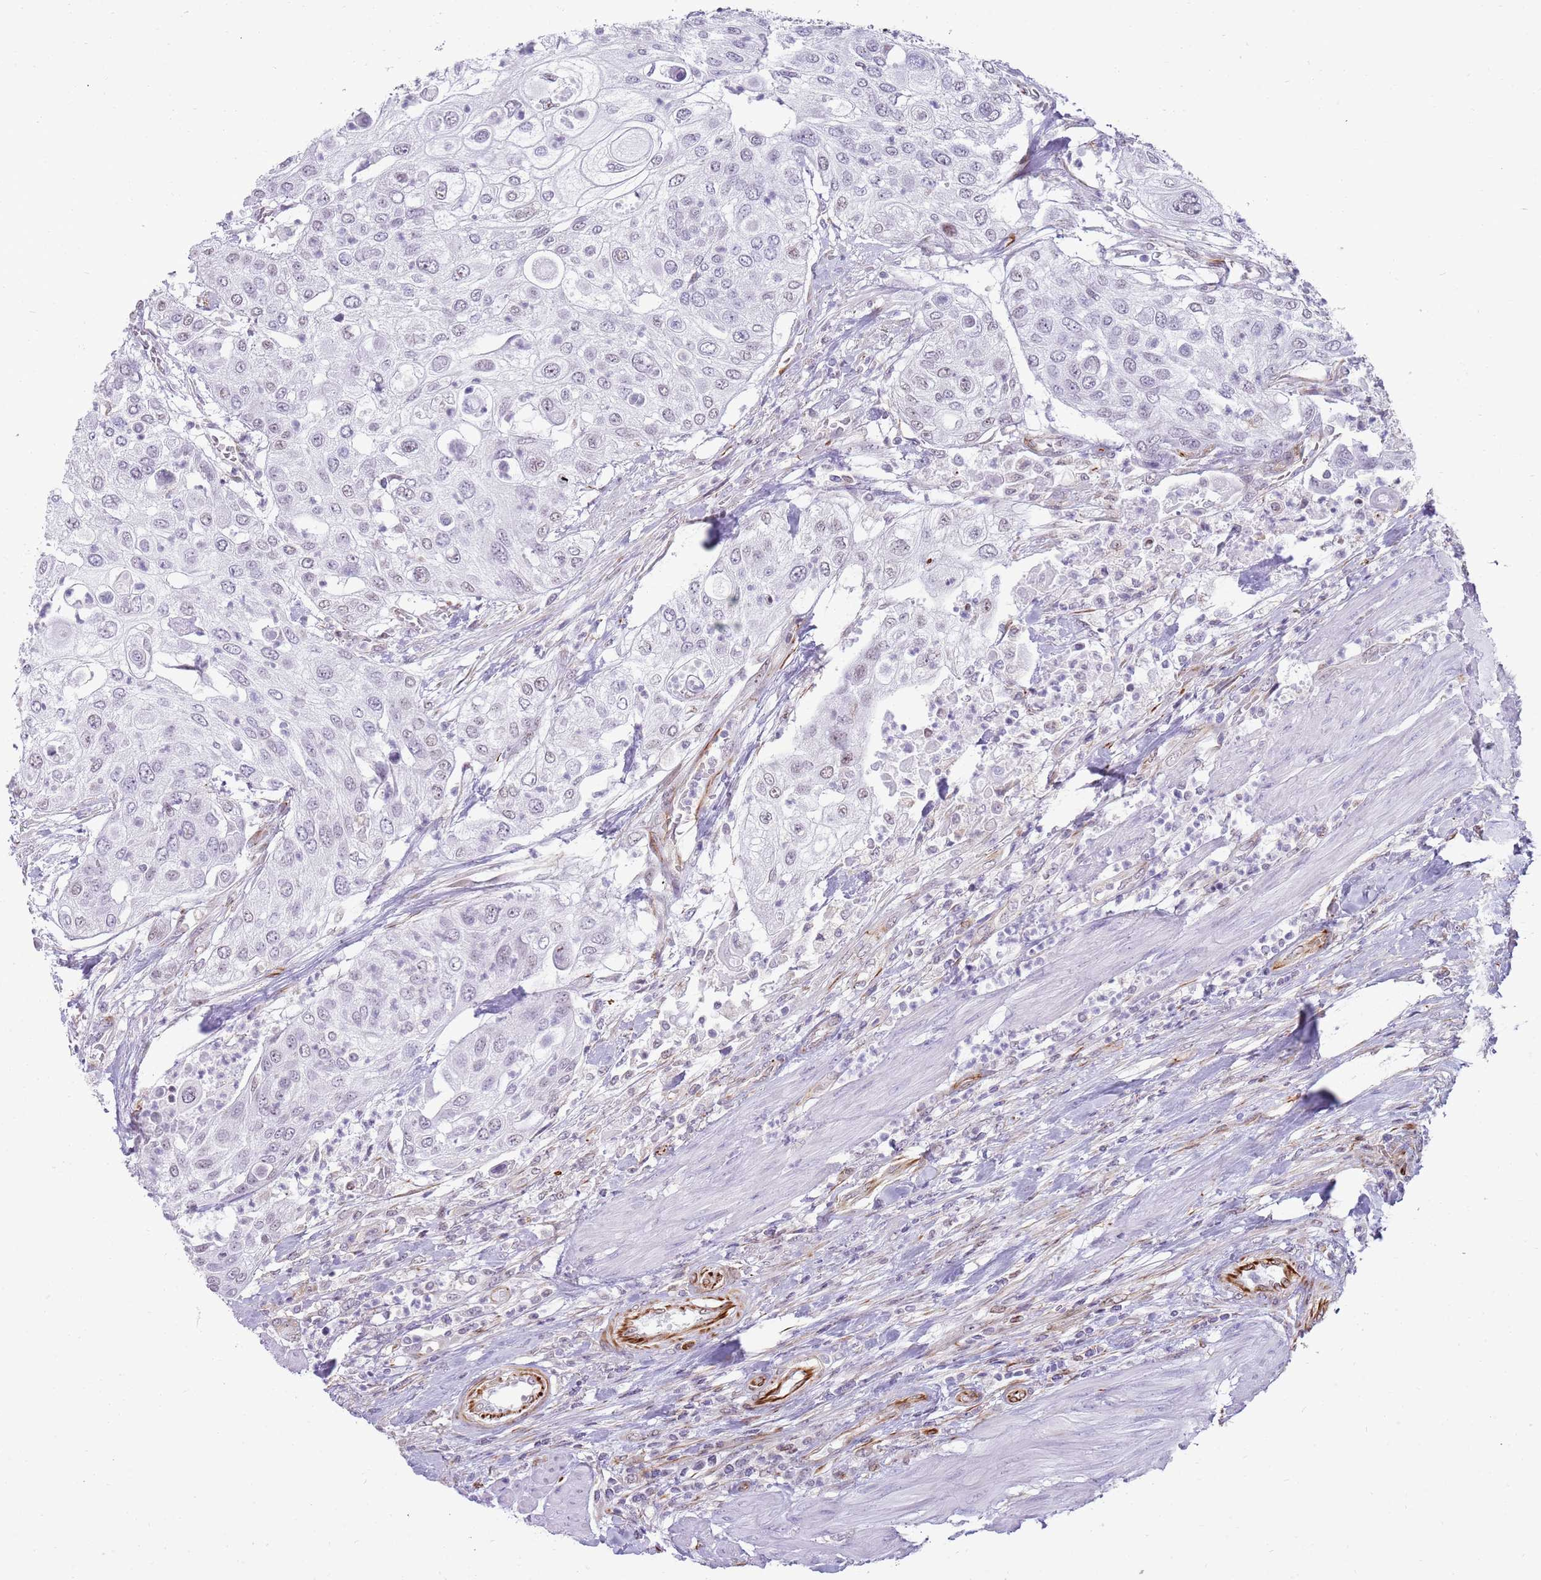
{"staining": {"intensity": "negative", "quantity": "none", "location": "none"}, "tissue": "urothelial cancer", "cell_type": "Tumor cells", "image_type": "cancer", "snomed": [{"axis": "morphology", "description": "Urothelial carcinoma, High grade"}, {"axis": "topography", "description": "Urinary bladder"}], "caption": "Immunohistochemical staining of human high-grade urothelial carcinoma displays no significant positivity in tumor cells. (DAB (3,3'-diaminobenzidine) immunohistochemistry, high magnification).", "gene": "NBPF3", "patient": {"sex": "female", "age": 79}}